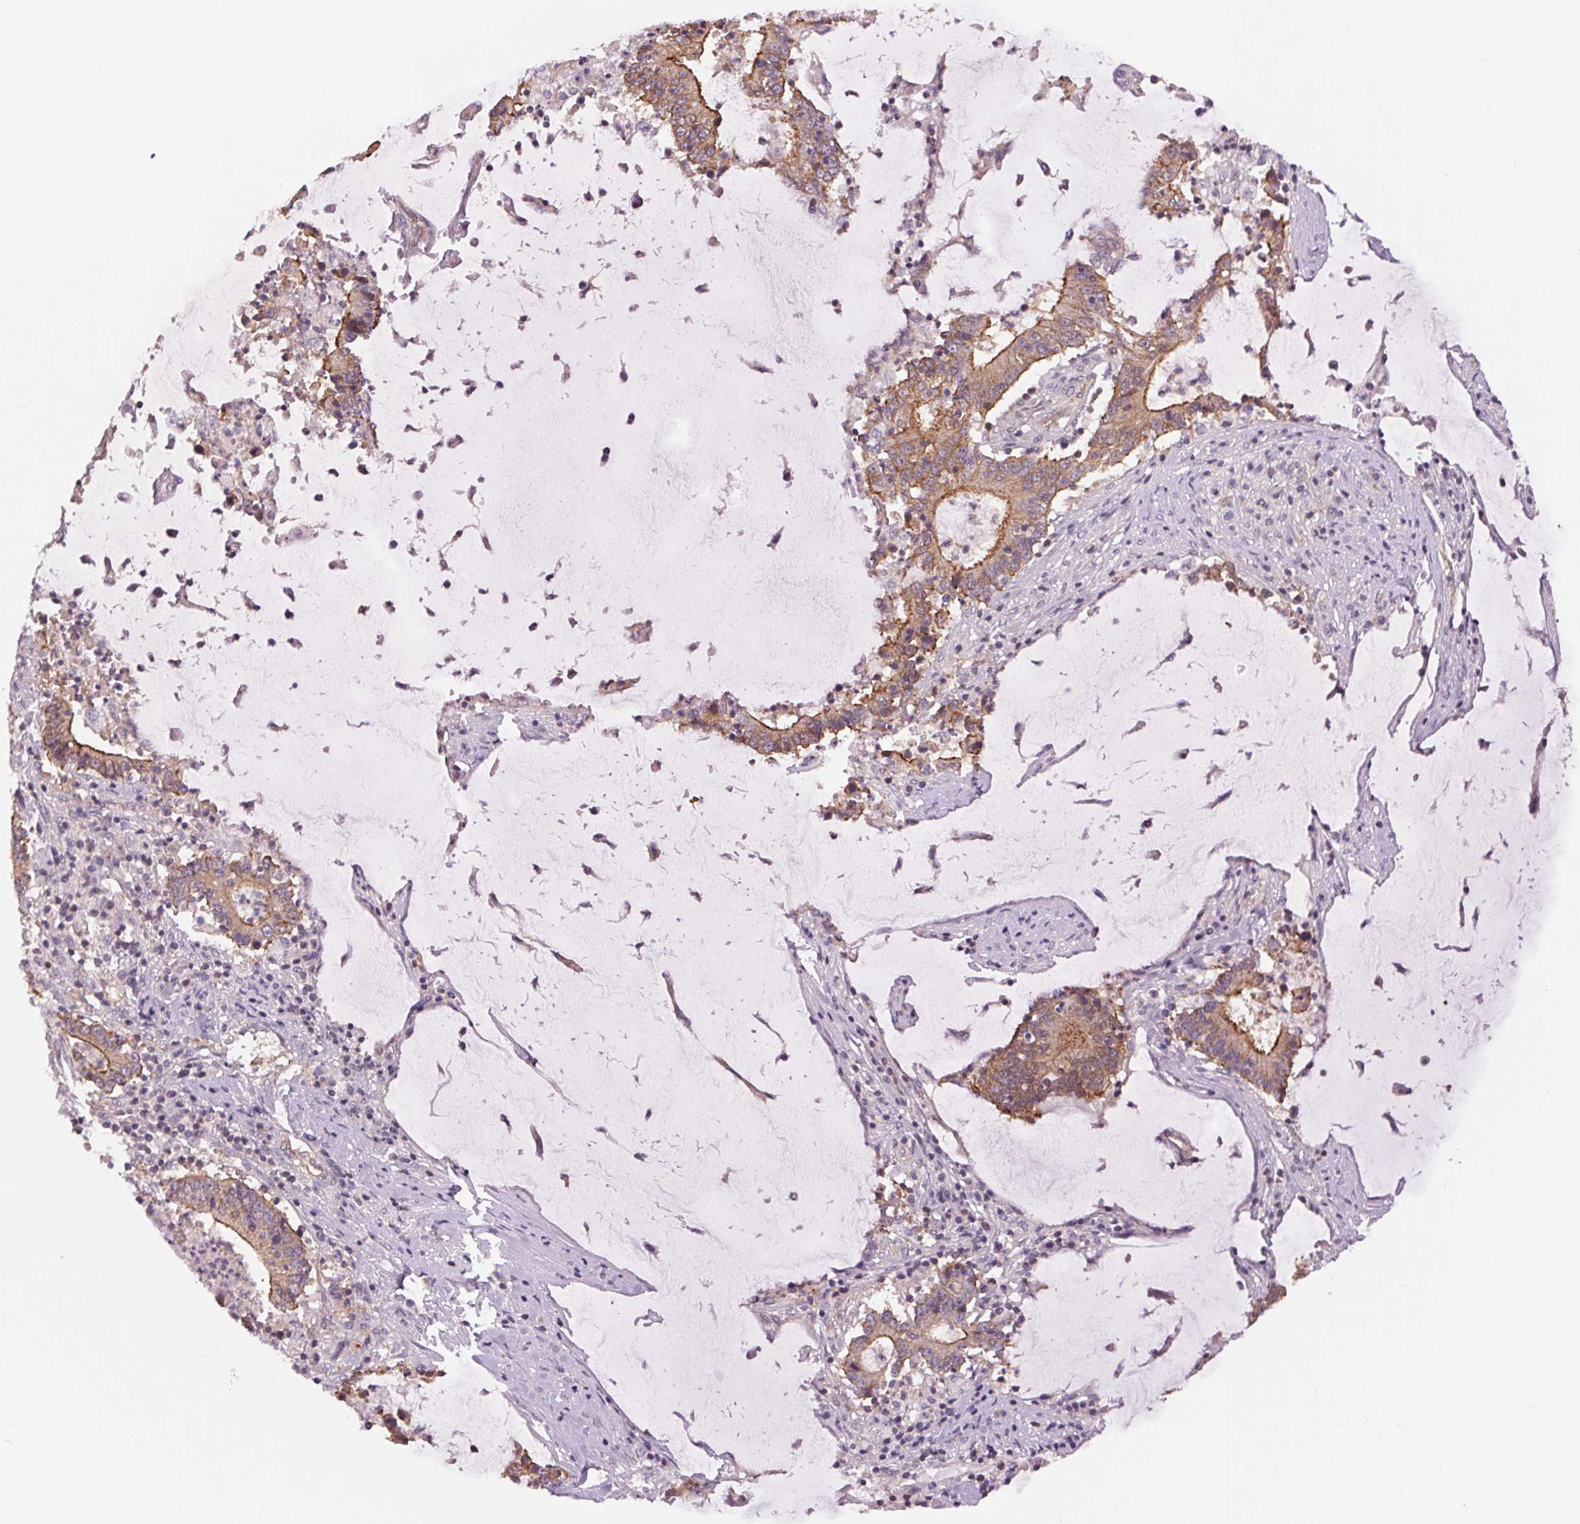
{"staining": {"intensity": "moderate", "quantity": "25%-75%", "location": "cytoplasmic/membranous"}, "tissue": "stomach cancer", "cell_type": "Tumor cells", "image_type": "cancer", "snomed": [{"axis": "morphology", "description": "Adenocarcinoma, NOS"}, {"axis": "topography", "description": "Stomach, upper"}], "caption": "Adenocarcinoma (stomach) stained with immunohistochemistry displays moderate cytoplasmic/membranous staining in approximately 25%-75% of tumor cells.", "gene": "SH3RF2", "patient": {"sex": "male", "age": 68}}